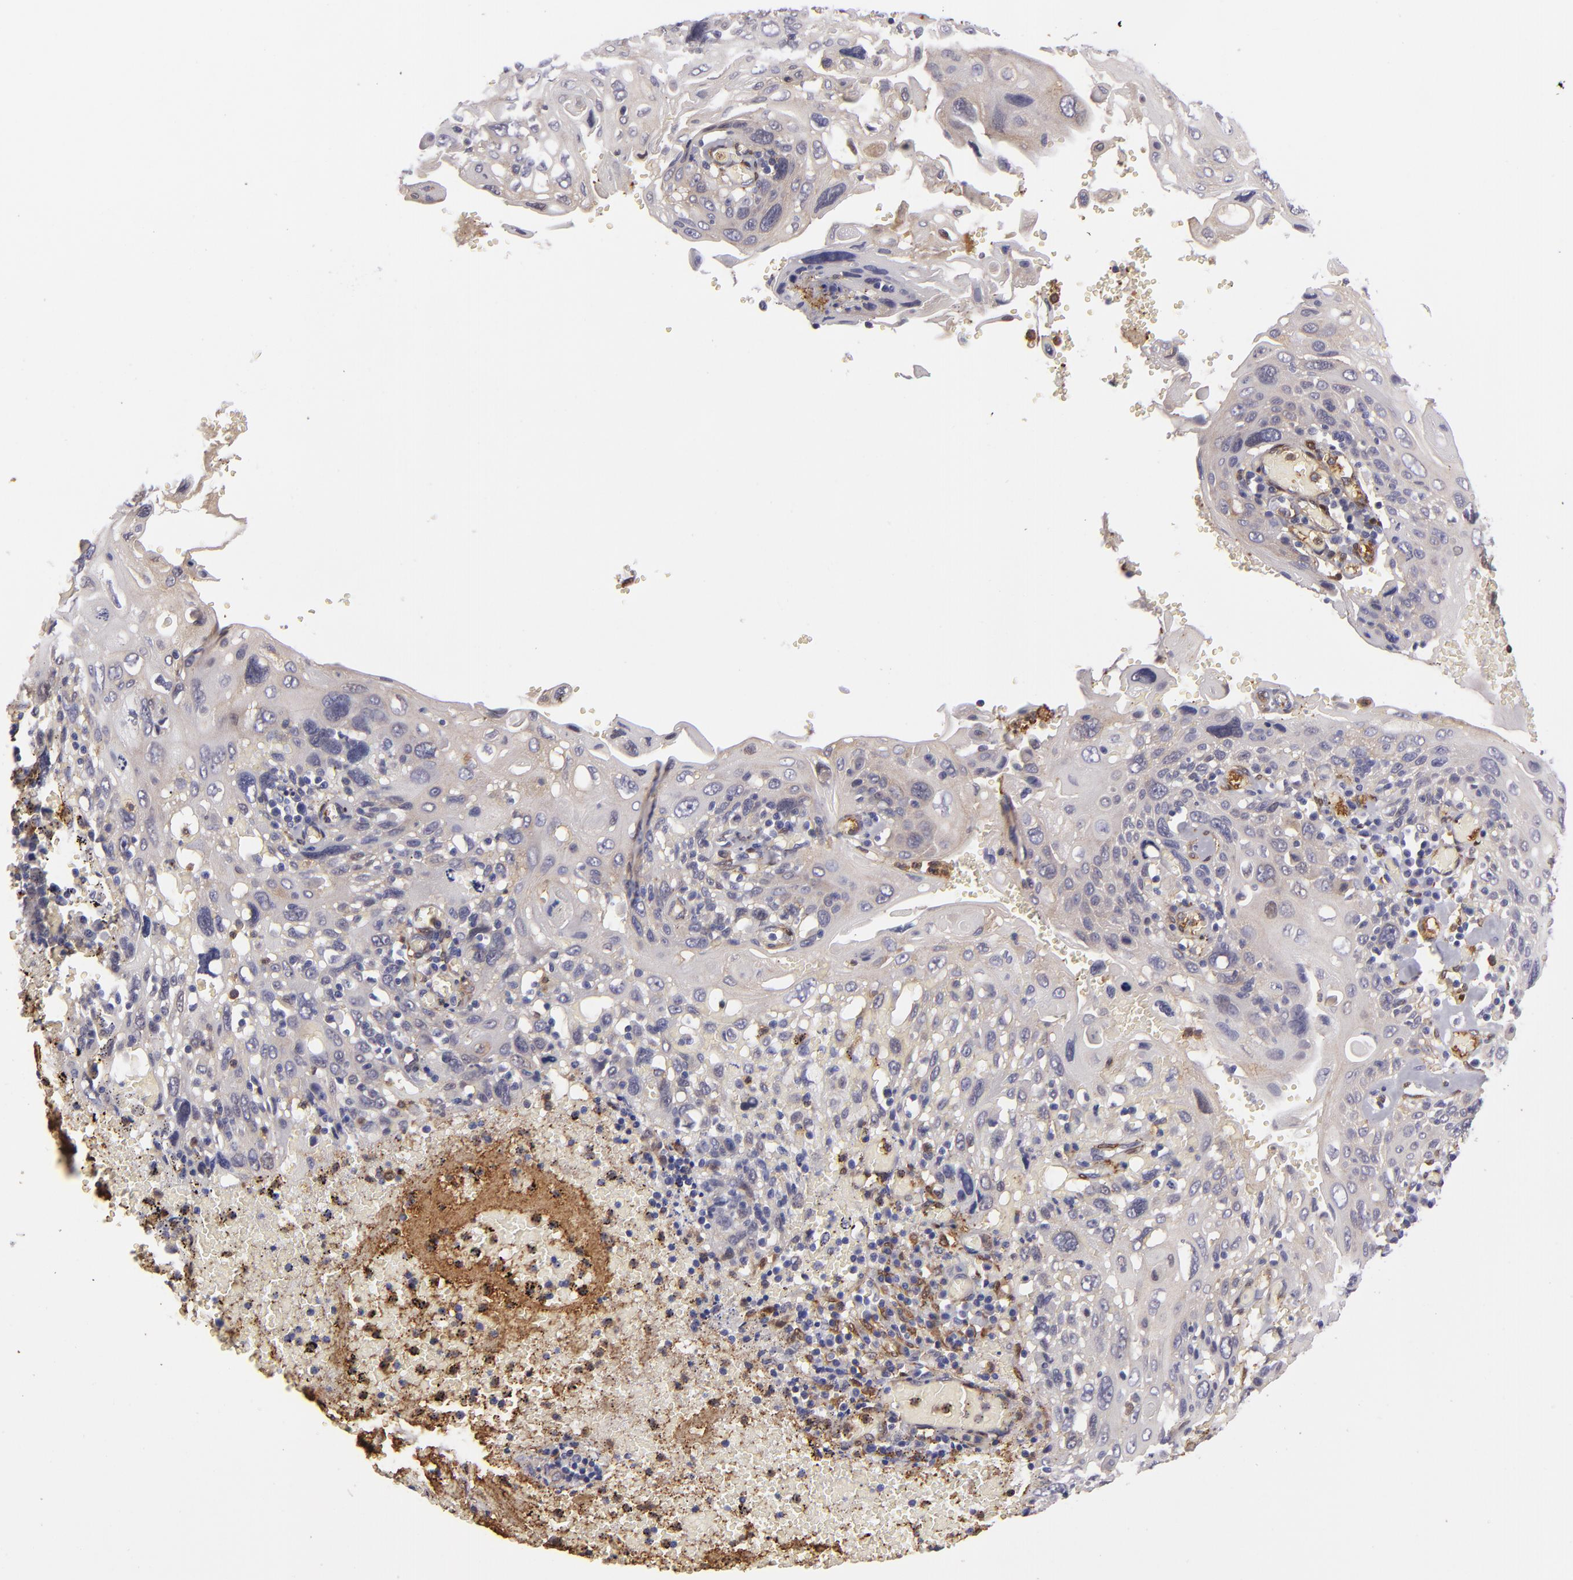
{"staining": {"intensity": "weak", "quantity": "25%-75%", "location": "cytoplasmic/membranous"}, "tissue": "cervical cancer", "cell_type": "Tumor cells", "image_type": "cancer", "snomed": [{"axis": "morphology", "description": "Squamous cell carcinoma, NOS"}, {"axis": "topography", "description": "Cervix"}], "caption": "This is an image of immunohistochemistry (IHC) staining of cervical cancer (squamous cell carcinoma), which shows weak expression in the cytoplasmic/membranous of tumor cells.", "gene": "VCL", "patient": {"sex": "female", "age": 54}}